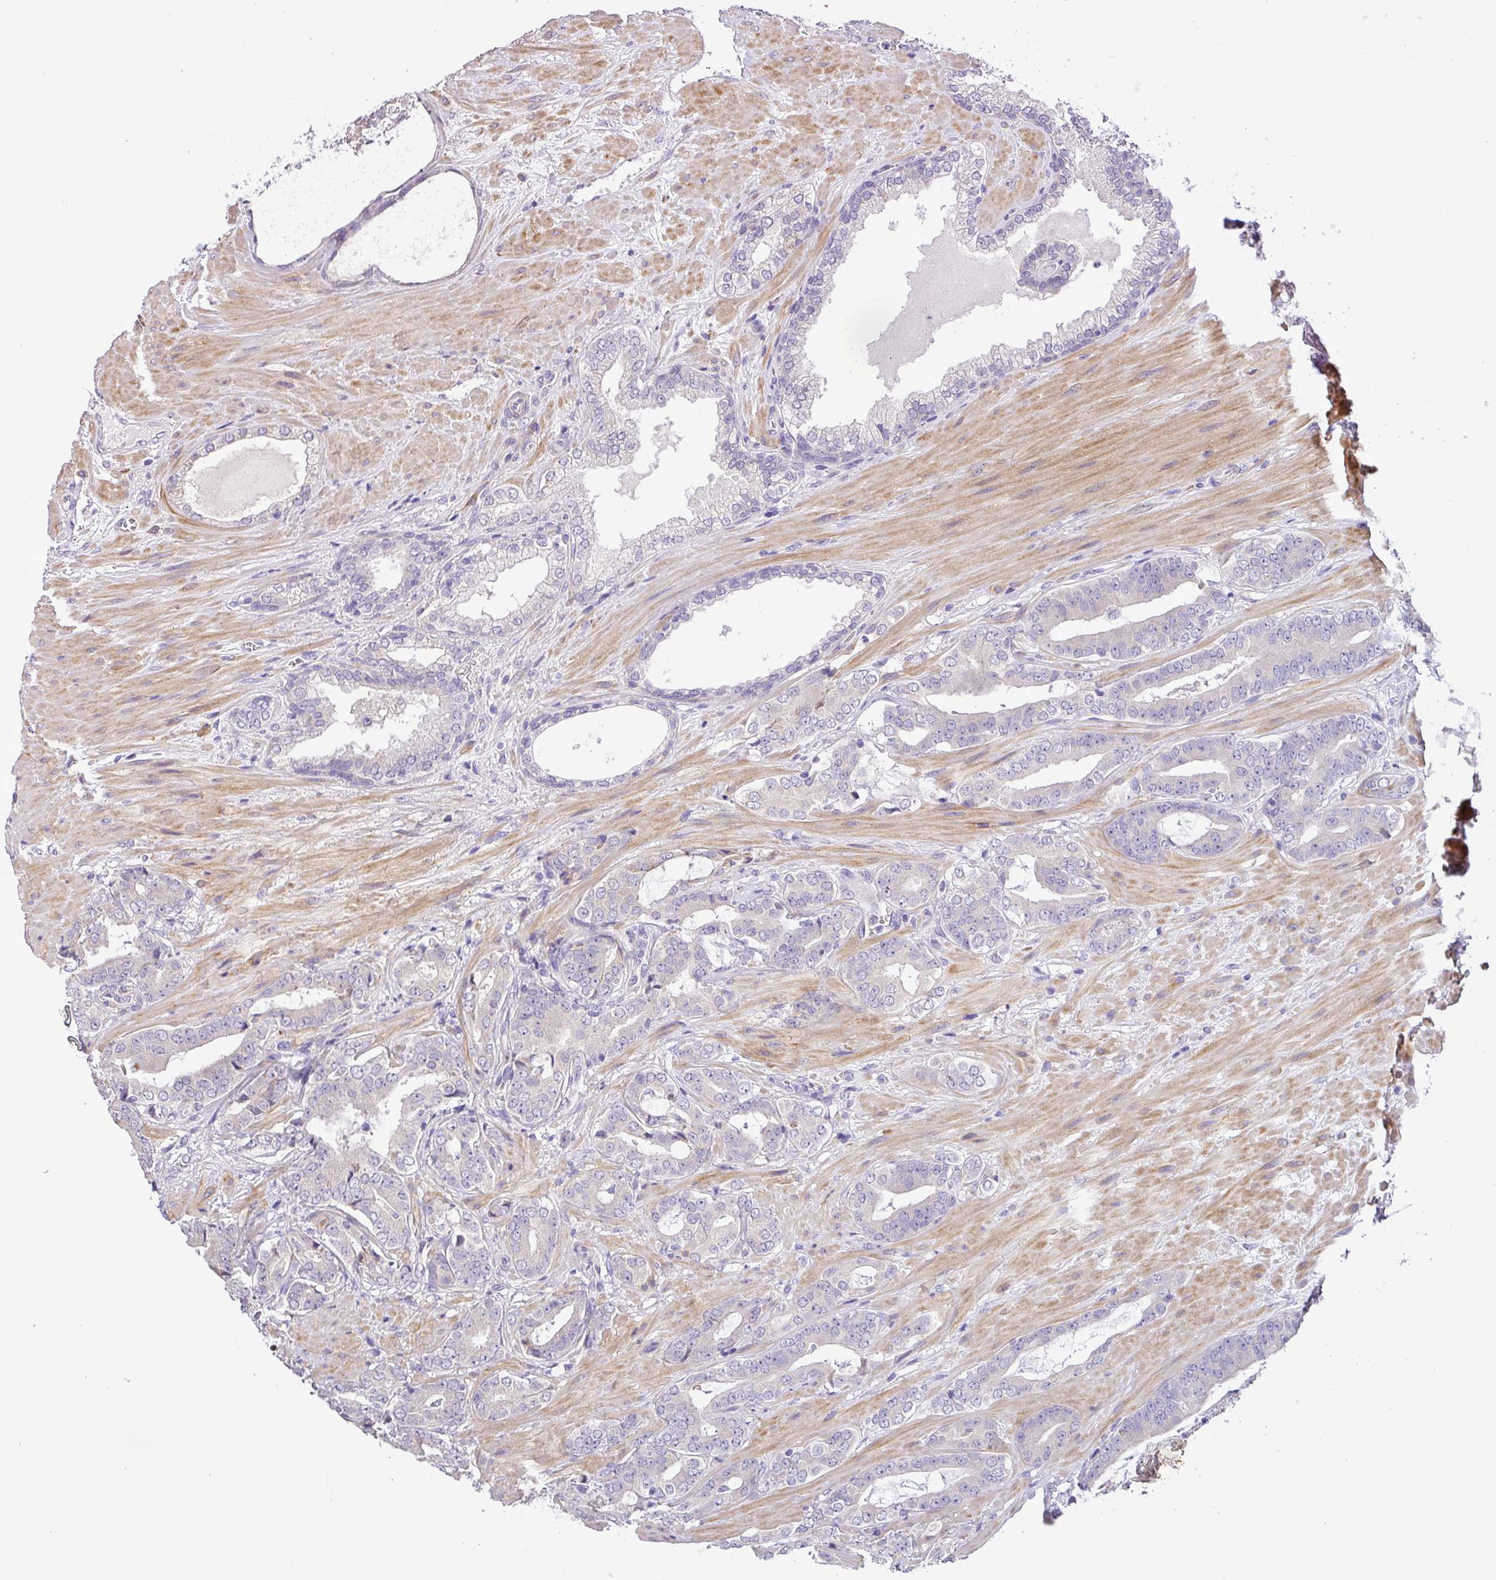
{"staining": {"intensity": "negative", "quantity": "none", "location": "none"}, "tissue": "prostate cancer", "cell_type": "Tumor cells", "image_type": "cancer", "snomed": [{"axis": "morphology", "description": "Adenocarcinoma, Low grade"}, {"axis": "topography", "description": "Prostate"}], "caption": "Tumor cells are negative for protein expression in human low-grade adenocarcinoma (prostate).", "gene": "MOCS3", "patient": {"sex": "male", "age": 61}}